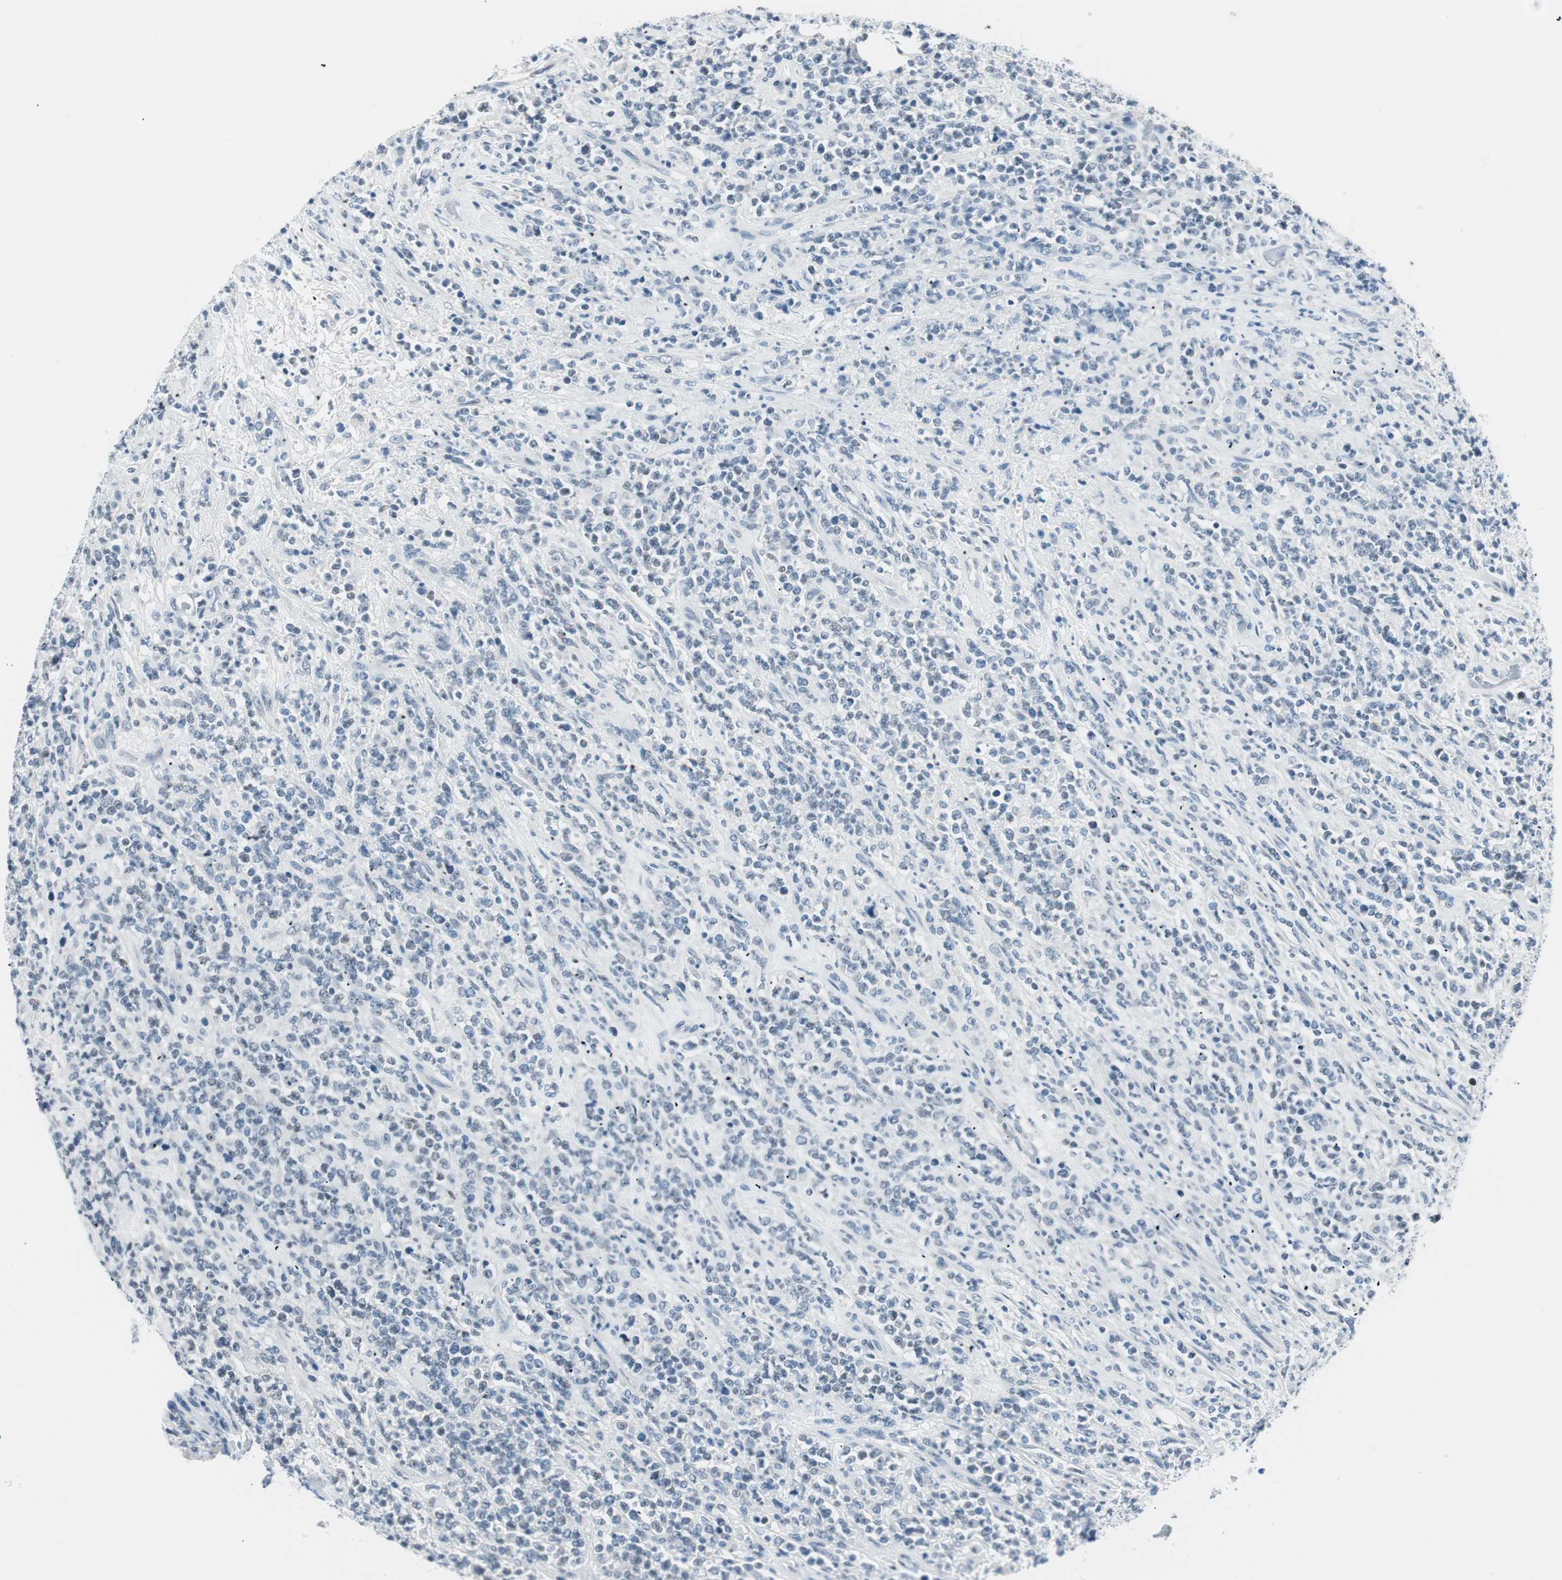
{"staining": {"intensity": "negative", "quantity": "none", "location": "none"}, "tissue": "lymphoma", "cell_type": "Tumor cells", "image_type": "cancer", "snomed": [{"axis": "morphology", "description": "Malignant lymphoma, non-Hodgkin's type, High grade"}, {"axis": "topography", "description": "Soft tissue"}], "caption": "Human lymphoma stained for a protein using immunohistochemistry shows no positivity in tumor cells.", "gene": "HOXB13", "patient": {"sex": "male", "age": 18}}